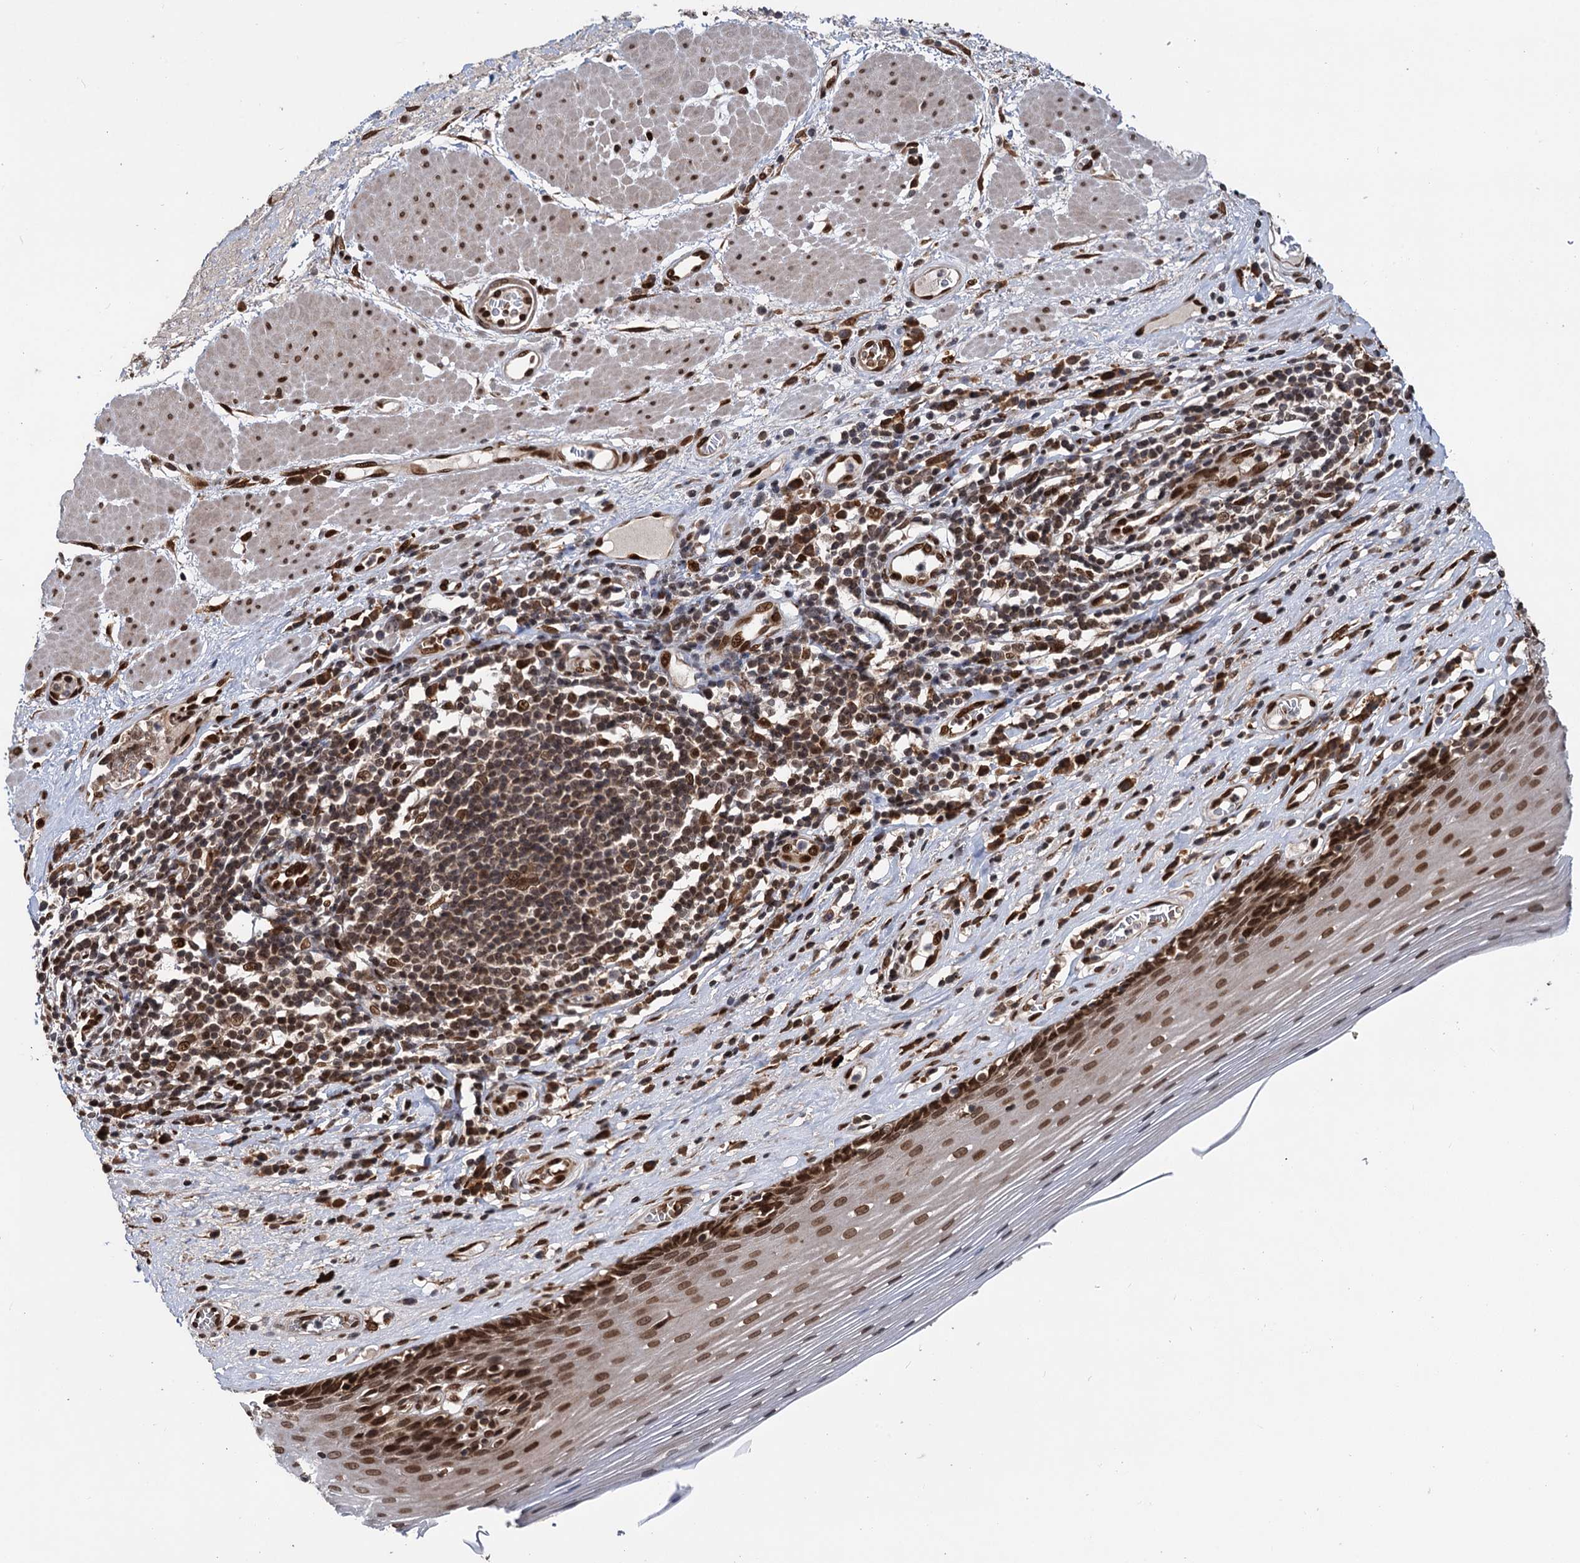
{"staining": {"intensity": "moderate", "quantity": ">75%", "location": "nuclear"}, "tissue": "esophagus", "cell_type": "Squamous epithelial cells", "image_type": "normal", "snomed": [{"axis": "morphology", "description": "Normal tissue, NOS"}, {"axis": "topography", "description": "Esophagus"}], "caption": "This histopathology image demonstrates immunohistochemistry (IHC) staining of normal human esophagus, with medium moderate nuclear positivity in about >75% of squamous epithelial cells.", "gene": "MESD", "patient": {"sex": "male", "age": 62}}